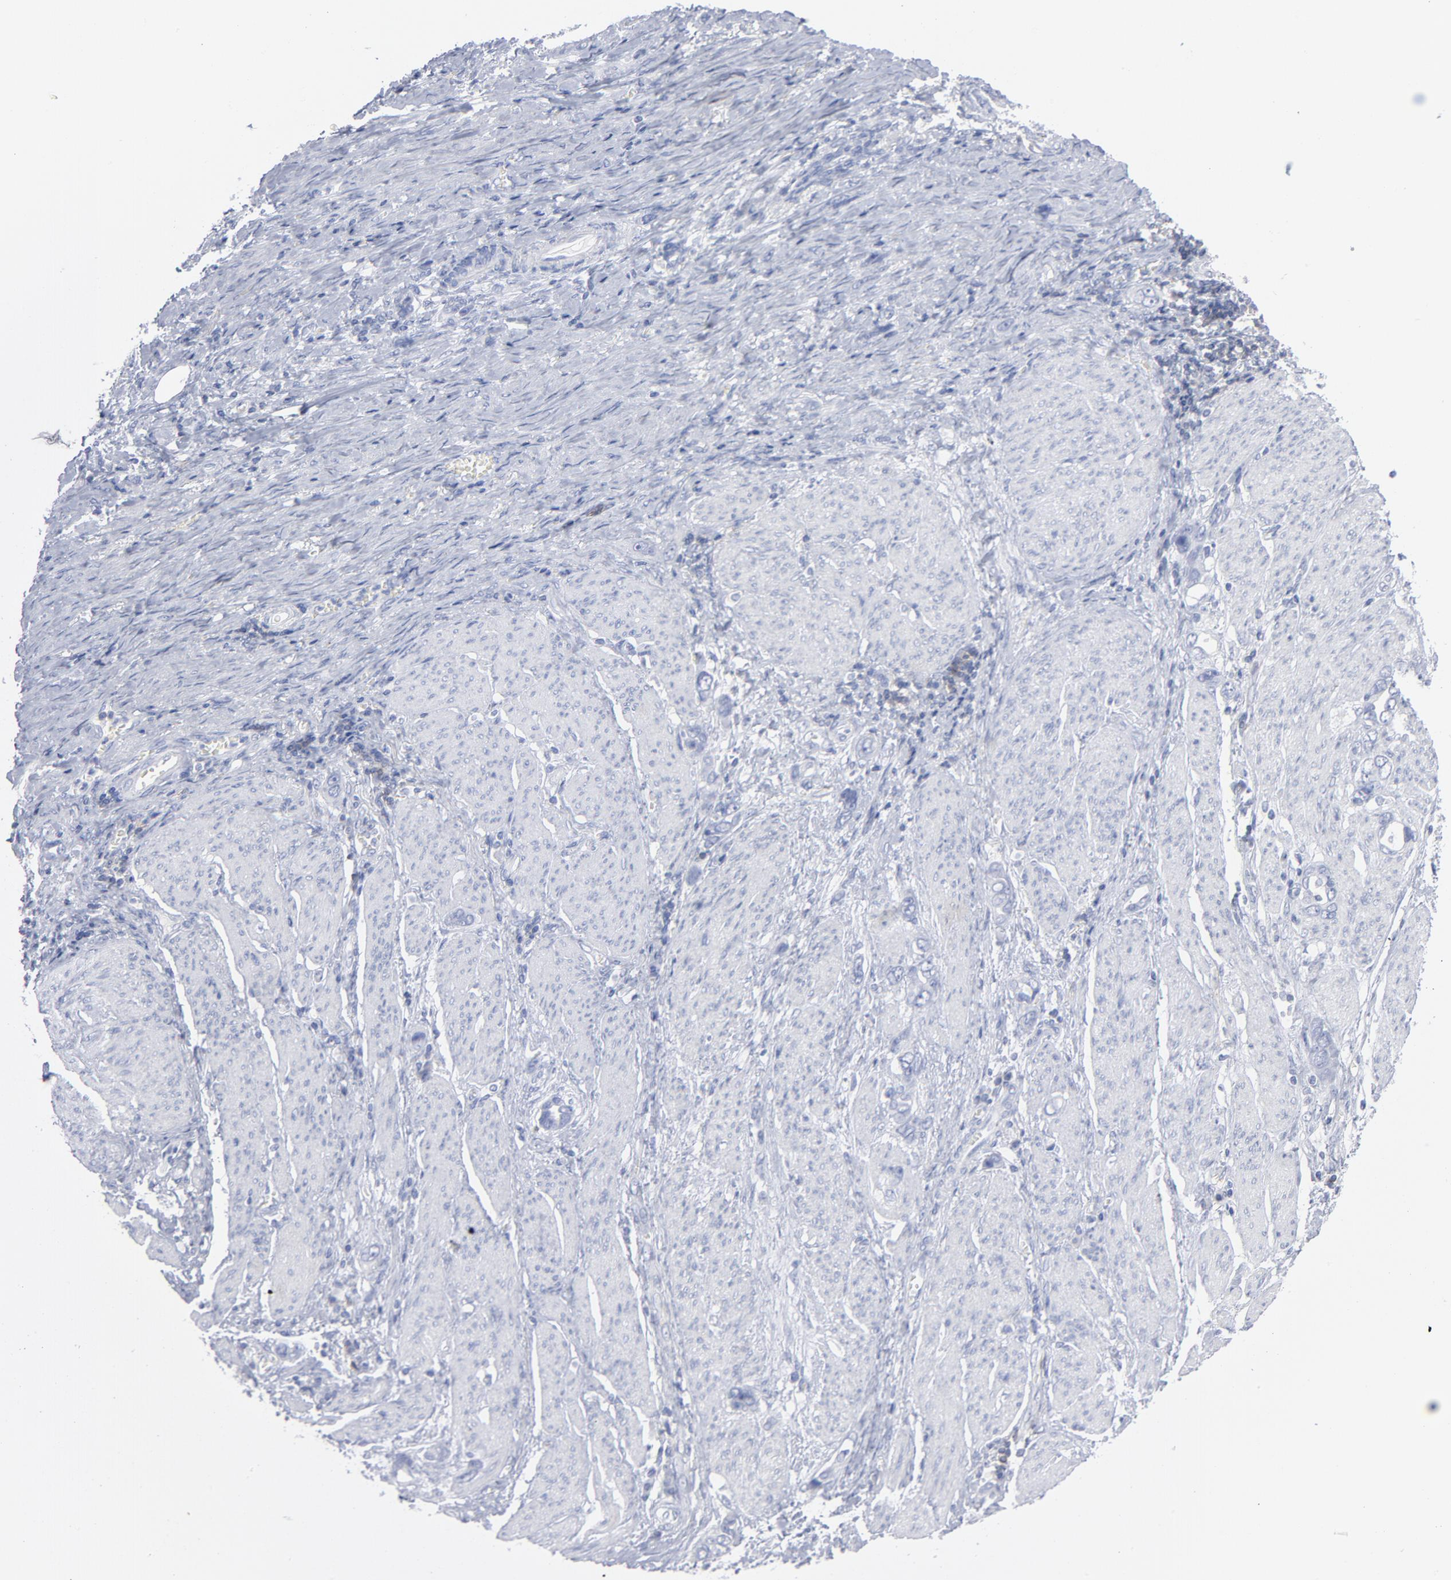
{"staining": {"intensity": "negative", "quantity": "none", "location": "none"}, "tissue": "stomach cancer", "cell_type": "Tumor cells", "image_type": "cancer", "snomed": [{"axis": "morphology", "description": "Adenocarcinoma, NOS"}, {"axis": "topography", "description": "Stomach"}], "caption": "Human stomach cancer stained for a protein using IHC shows no positivity in tumor cells.", "gene": "P2RY8", "patient": {"sex": "male", "age": 78}}